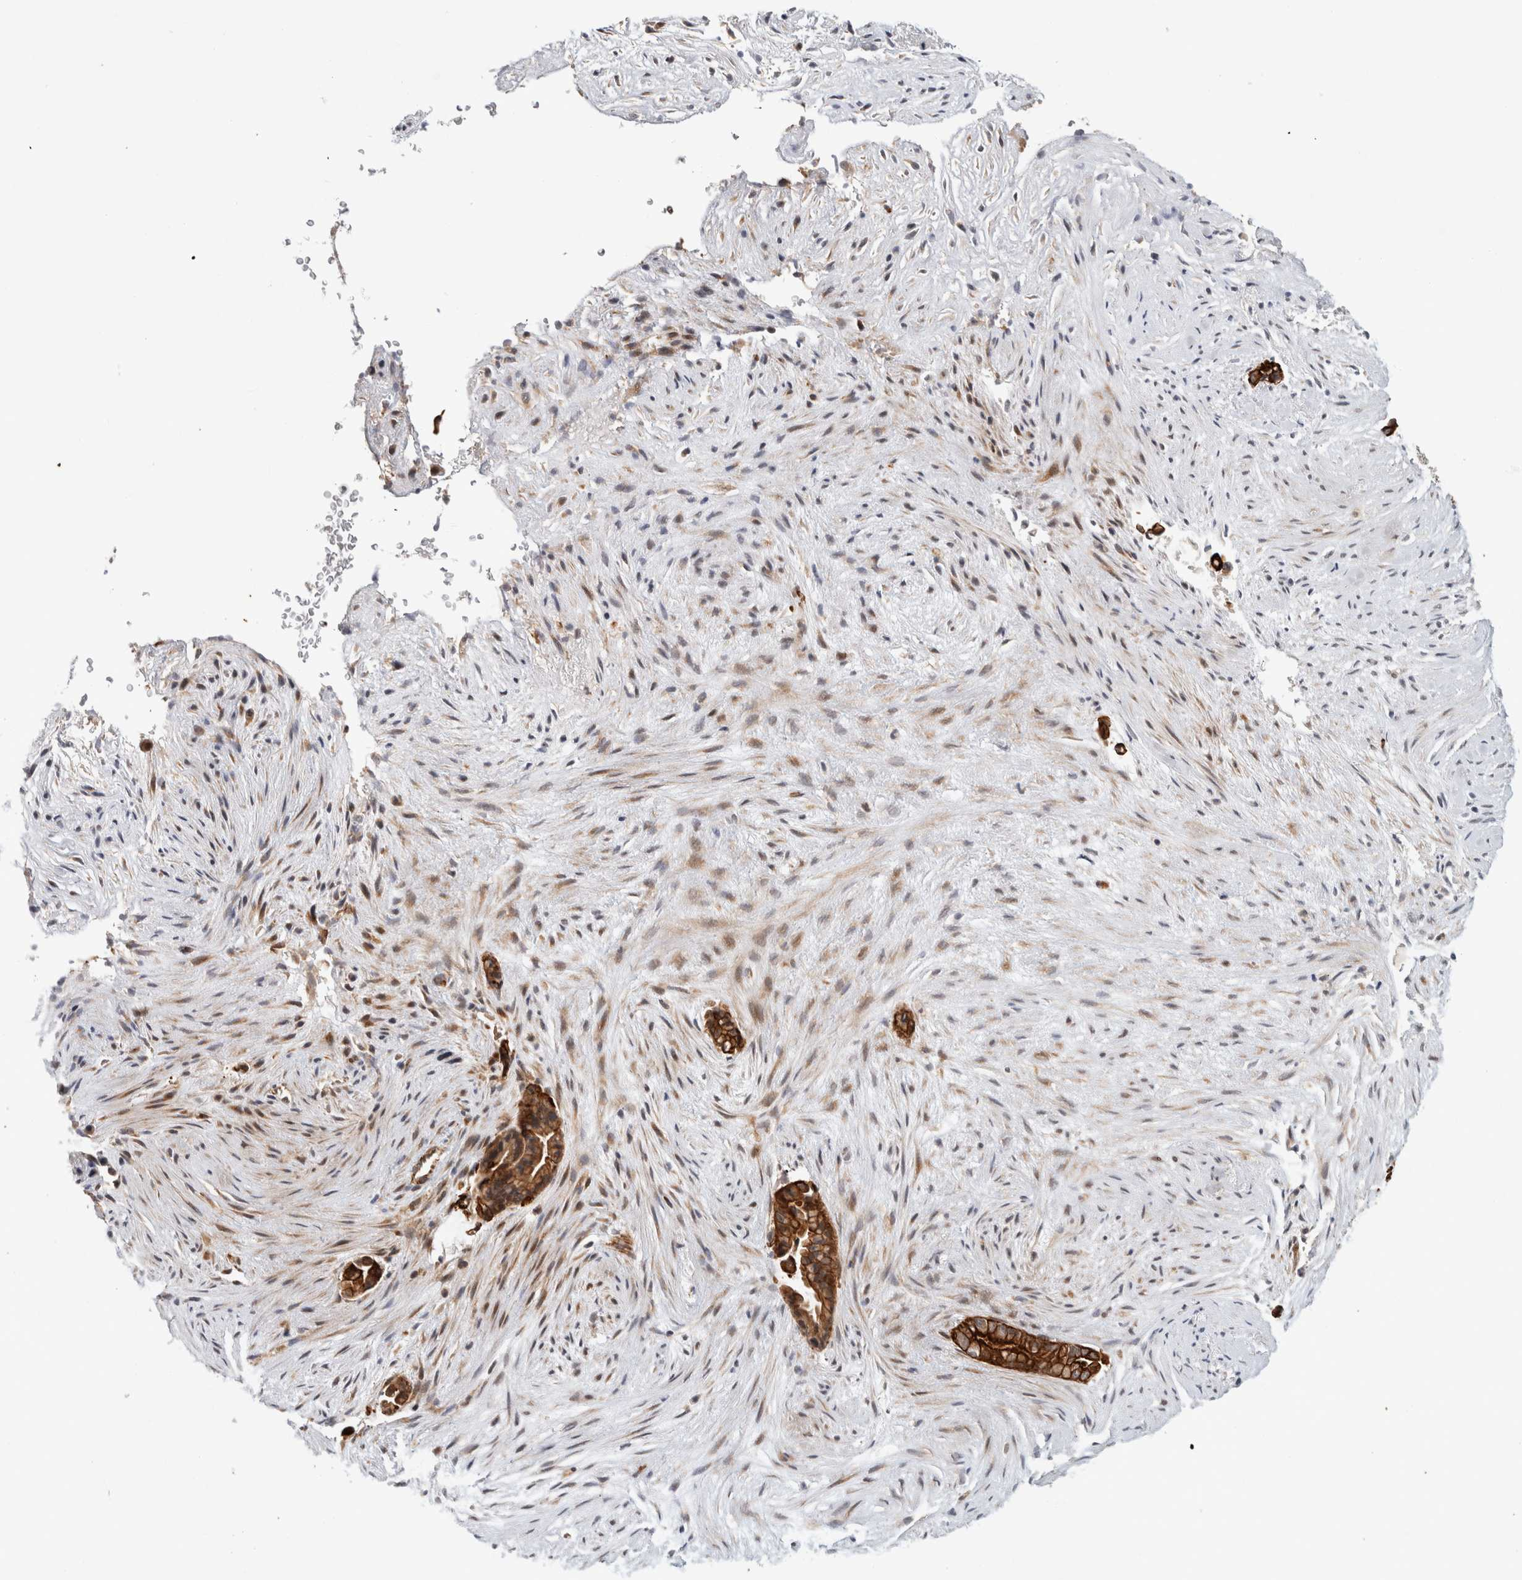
{"staining": {"intensity": "strong", "quantity": ">75%", "location": "cytoplasmic/membranous"}, "tissue": "liver cancer", "cell_type": "Tumor cells", "image_type": "cancer", "snomed": [{"axis": "morphology", "description": "Cholangiocarcinoma"}, {"axis": "topography", "description": "Liver"}], "caption": "Human liver cholangiocarcinoma stained with a brown dye displays strong cytoplasmic/membranous positive expression in approximately >75% of tumor cells.", "gene": "CRISPLD1", "patient": {"sex": "female", "age": 55}}